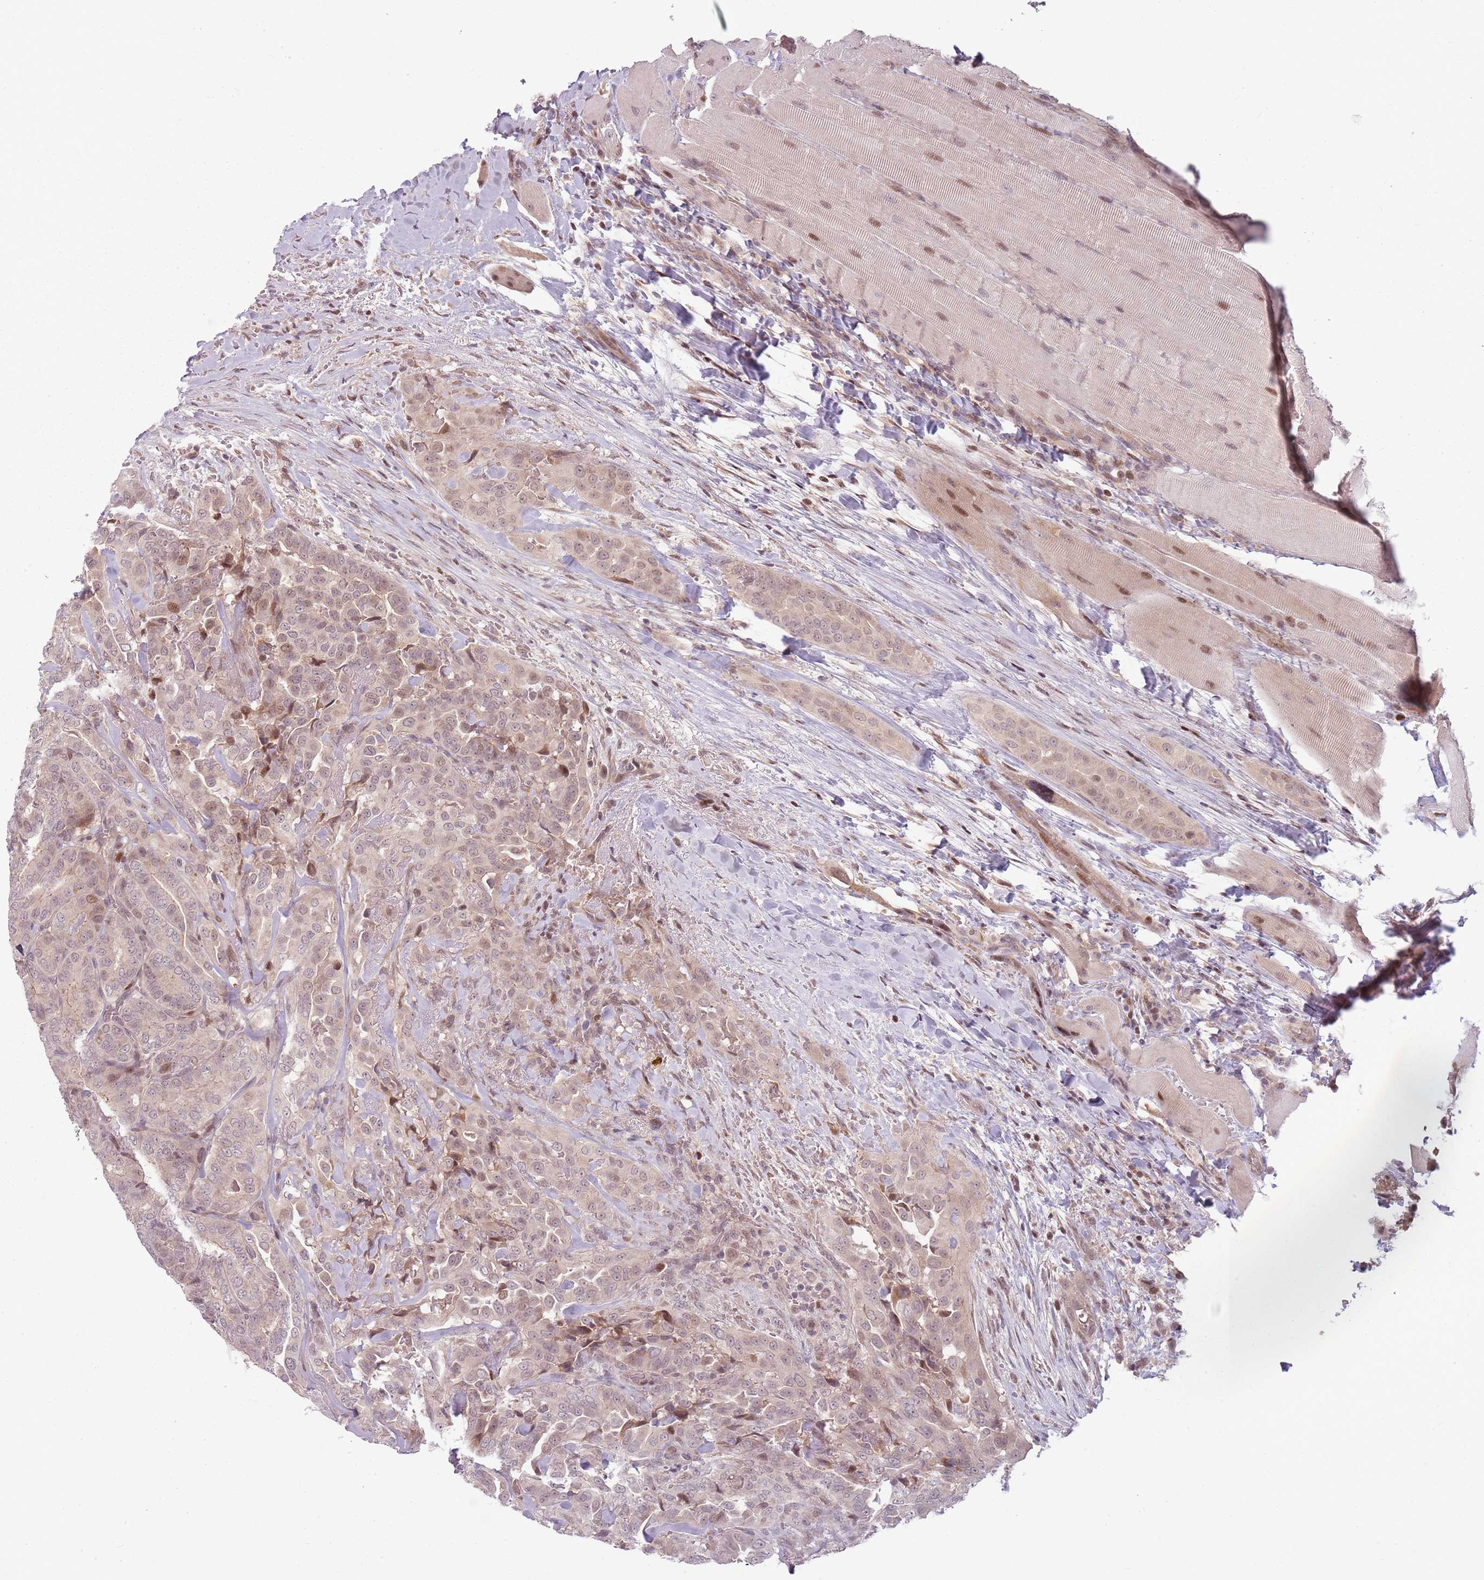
{"staining": {"intensity": "weak", "quantity": "25%-75%", "location": "nuclear"}, "tissue": "thyroid cancer", "cell_type": "Tumor cells", "image_type": "cancer", "snomed": [{"axis": "morphology", "description": "Papillary adenocarcinoma, NOS"}, {"axis": "topography", "description": "Thyroid gland"}], "caption": "Thyroid papillary adenocarcinoma tissue exhibits weak nuclear staining in approximately 25%-75% of tumor cells, visualized by immunohistochemistry.", "gene": "ADGRG1", "patient": {"sex": "male", "age": 61}}